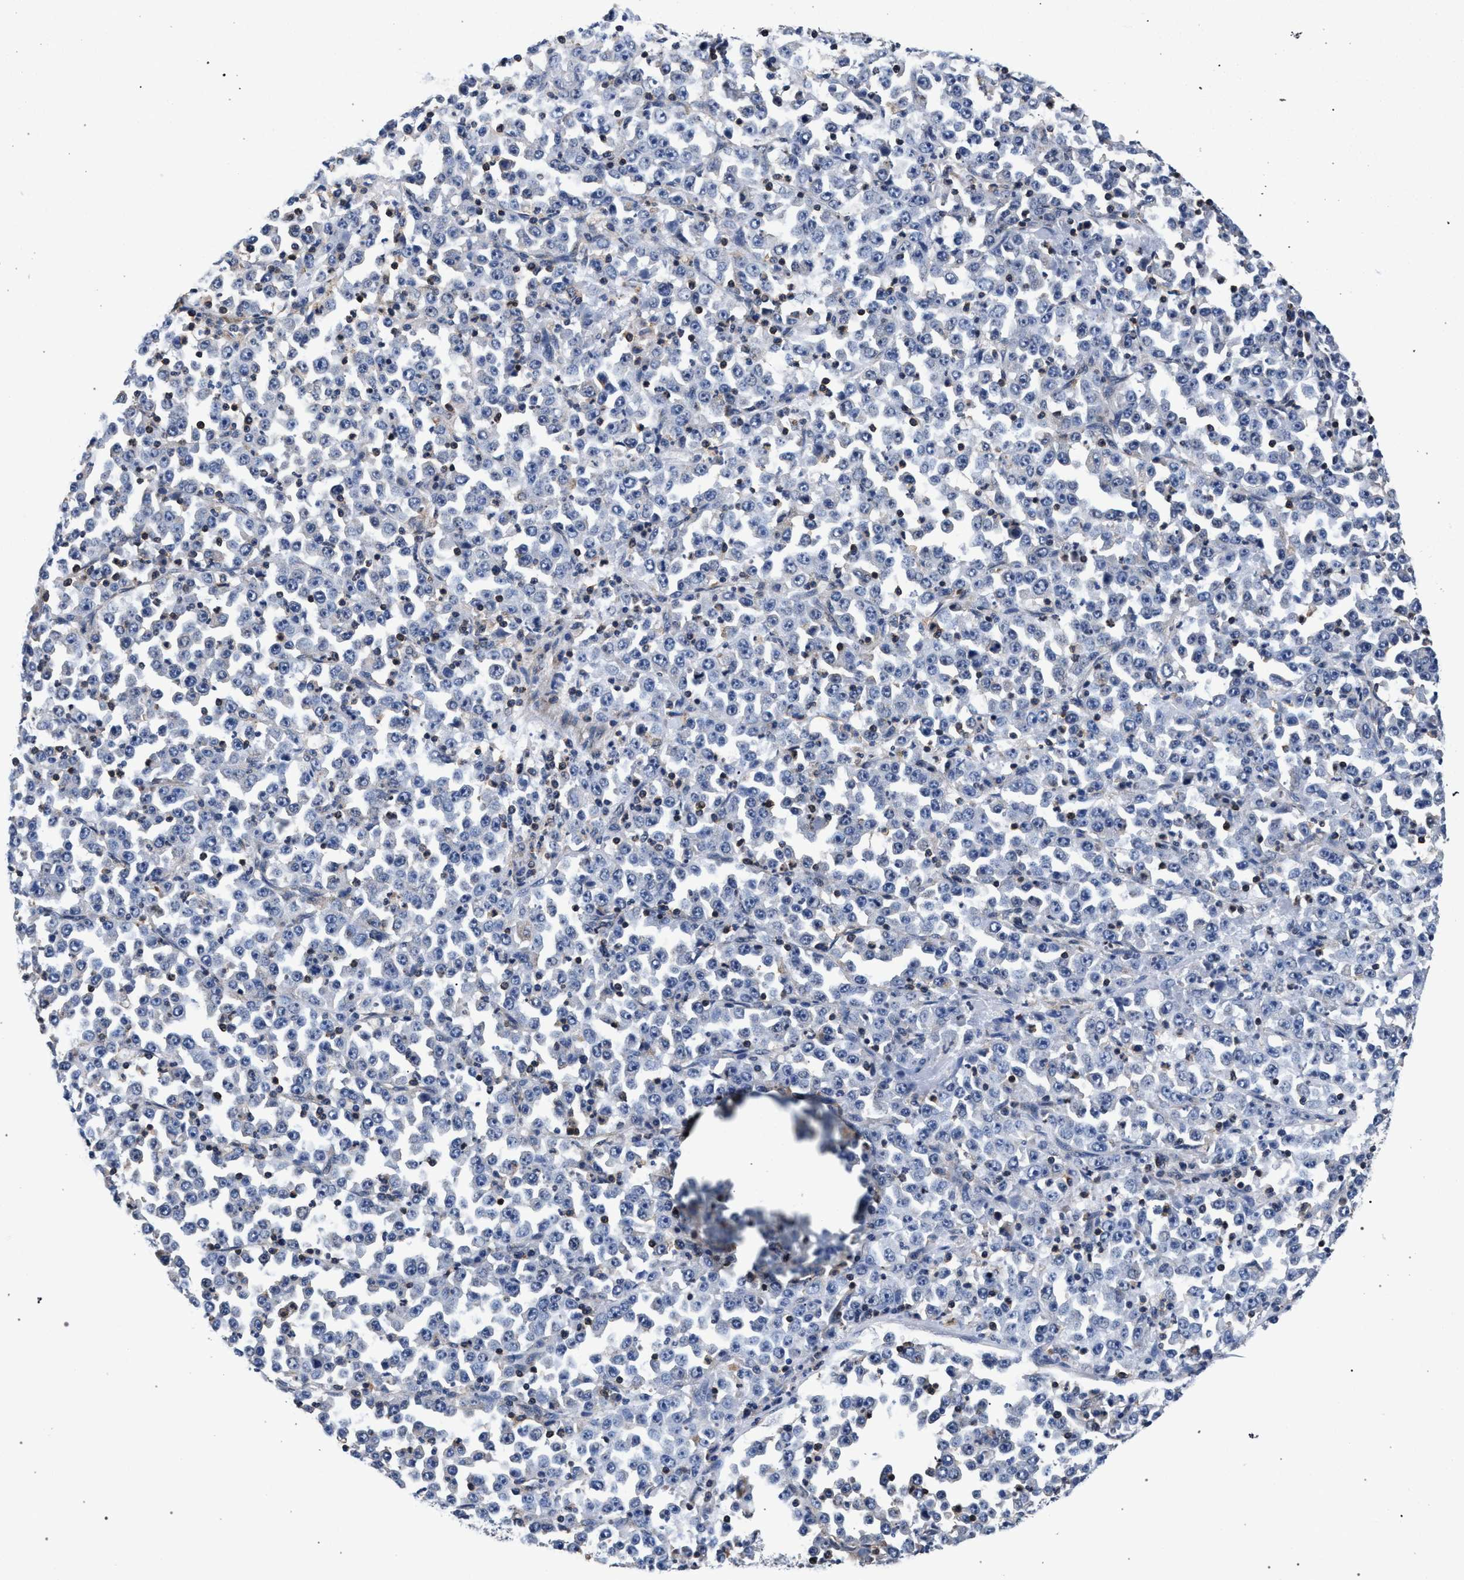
{"staining": {"intensity": "negative", "quantity": "none", "location": "none"}, "tissue": "stomach cancer", "cell_type": "Tumor cells", "image_type": "cancer", "snomed": [{"axis": "morphology", "description": "Normal tissue, NOS"}, {"axis": "morphology", "description": "Adenocarcinoma, NOS"}, {"axis": "topography", "description": "Stomach, upper"}, {"axis": "topography", "description": "Stomach"}], "caption": "Immunohistochemical staining of human stomach adenocarcinoma demonstrates no significant staining in tumor cells.", "gene": "LASP1", "patient": {"sex": "male", "age": 59}}